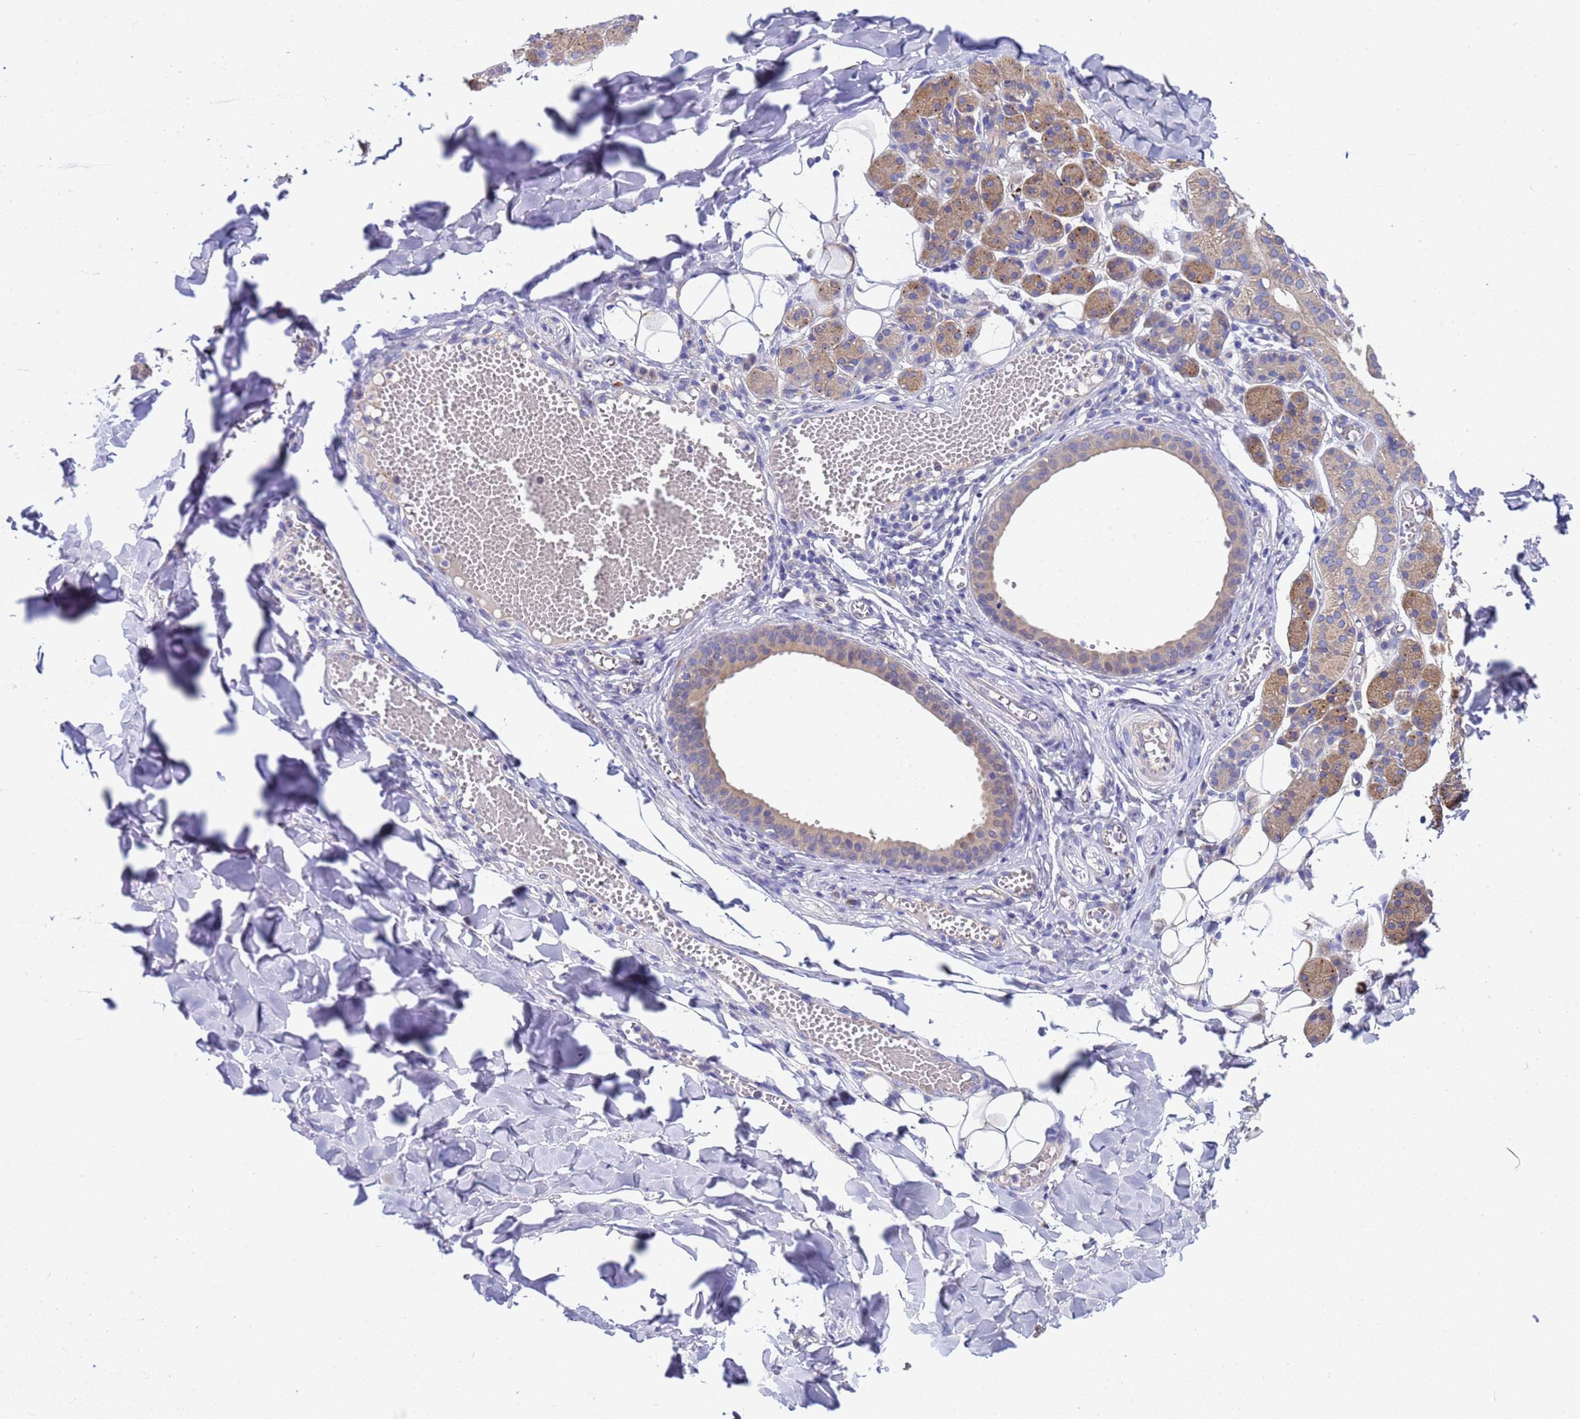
{"staining": {"intensity": "moderate", "quantity": "<25%", "location": "cytoplasmic/membranous"}, "tissue": "salivary gland", "cell_type": "Glandular cells", "image_type": "normal", "snomed": [{"axis": "morphology", "description": "Normal tissue, NOS"}, {"axis": "topography", "description": "Salivary gland"}], "caption": "This histopathology image displays benign salivary gland stained with immunohistochemistry to label a protein in brown. The cytoplasmic/membranous of glandular cells show moderate positivity for the protein. Nuclei are counter-stained blue.", "gene": "RC3H2", "patient": {"sex": "female", "age": 33}}